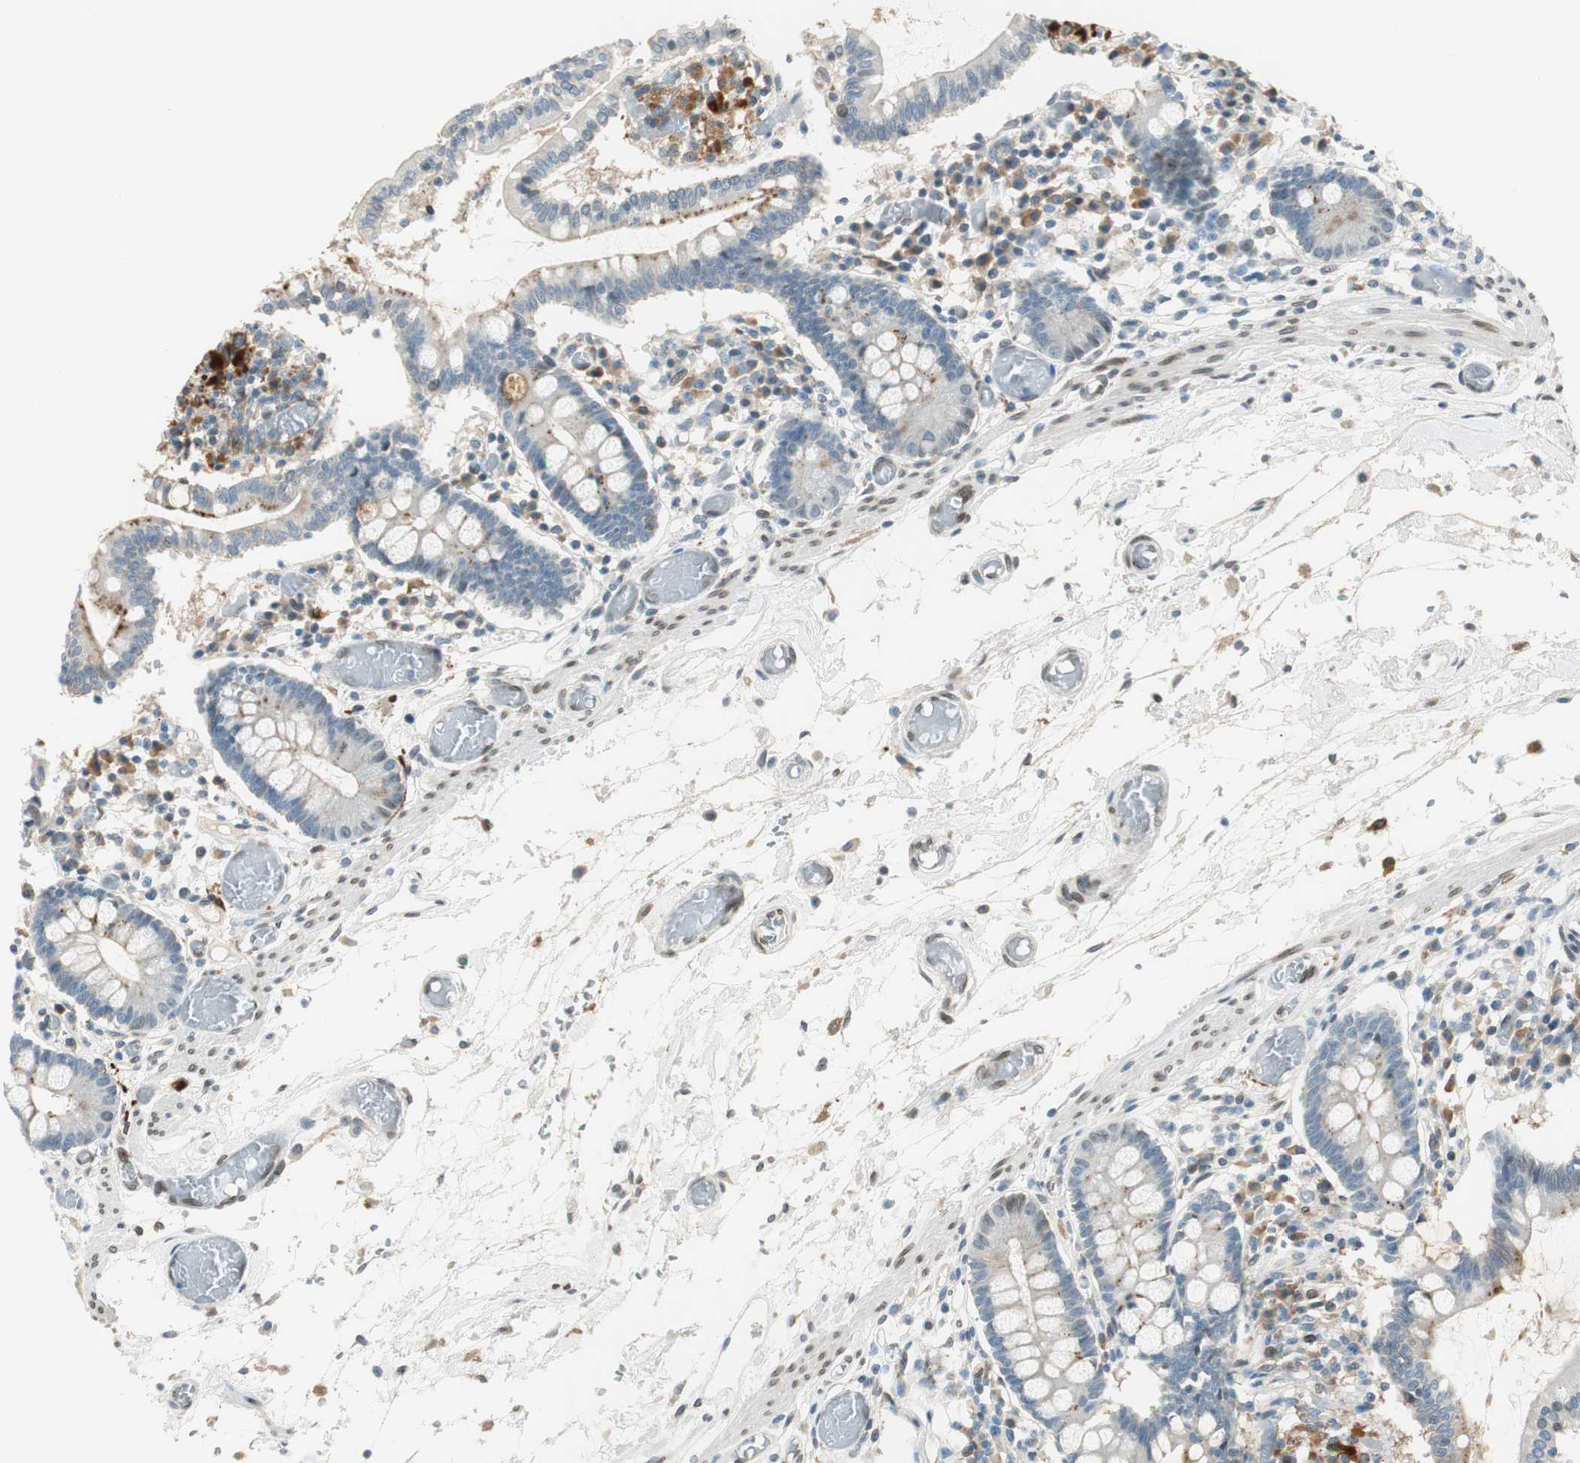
{"staining": {"intensity": "moderate", "quantity": "<25%", "location": "cytoplasmic/membranous"}, "tissue": "small intestine", "cell_type": "Glandular cells", "image_type": "normal", "snomed": [{"axis": "morphology", "description": "Normal tissue, NOS"}, {"axis": "topography", "description": "Small intestine"}], "caption": "Small intestine was stained to show a protein in brown. There is low levels of moderate cytoplasmic/membranous positivity in about <25% of glandular cells. (DAB = brown stain, brightfield microscopy at high magnification).", "gene": "TMEM260", "patient": {"sex": "female", "age": 61}}